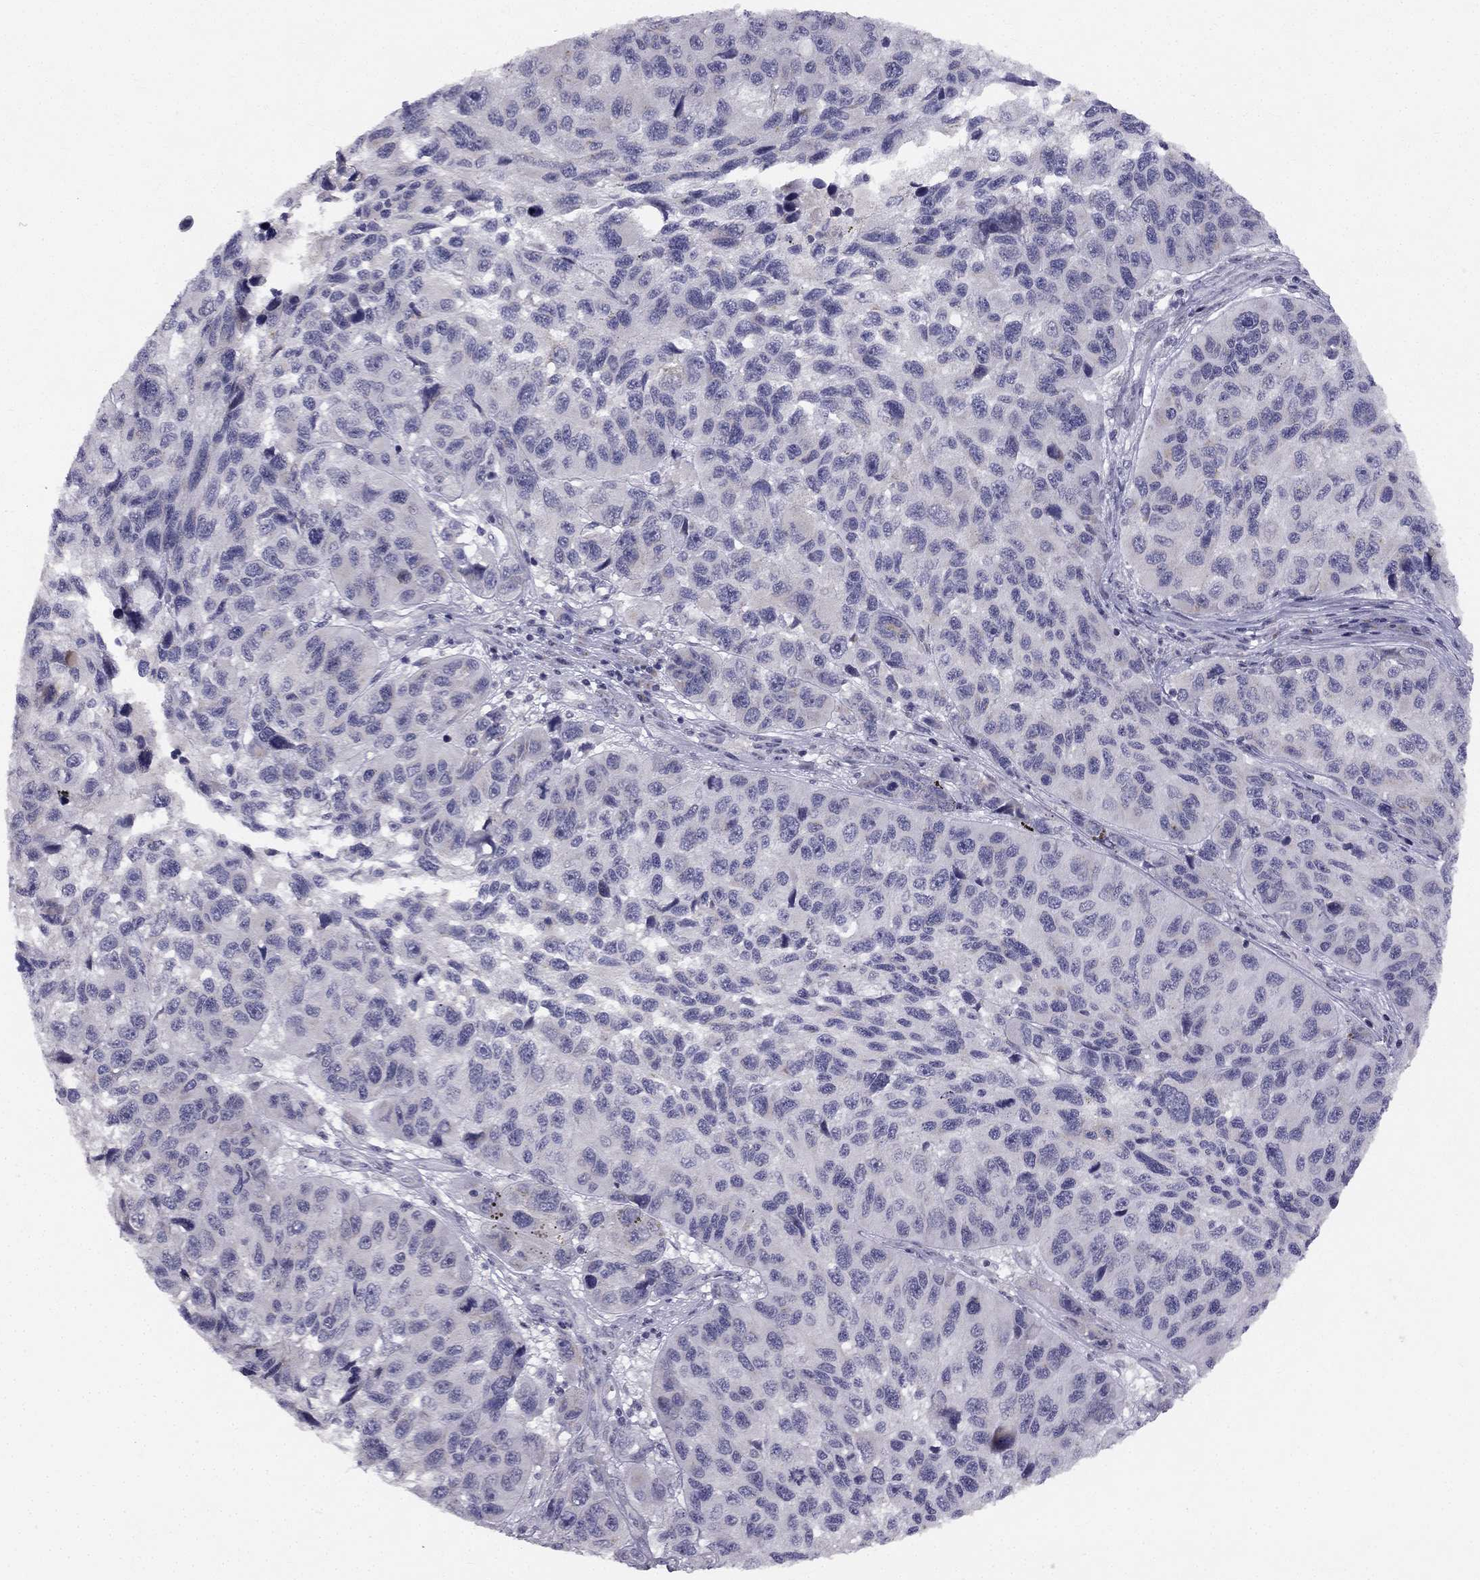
{"staining": {"intensity": "negative", "quantity": "none", "location": "none"}, "tissue": "melanoma", "cell_type": "Tumor cells", "image_type": "cancer", "snomed": [{"axis": "morphology", "description": "Malignant melanoma, NOS"}, {"axis": "topography", "description": "Skin"}], "caption": "IHC image of neoplastic tissue: malignant melanoma stained with DAB (3,3'-diaminobenzidine) exhibits no significant protein staining in tumor cells.", "gene": "TRPS1", "patient": {"sex": "male", "age": 53}}